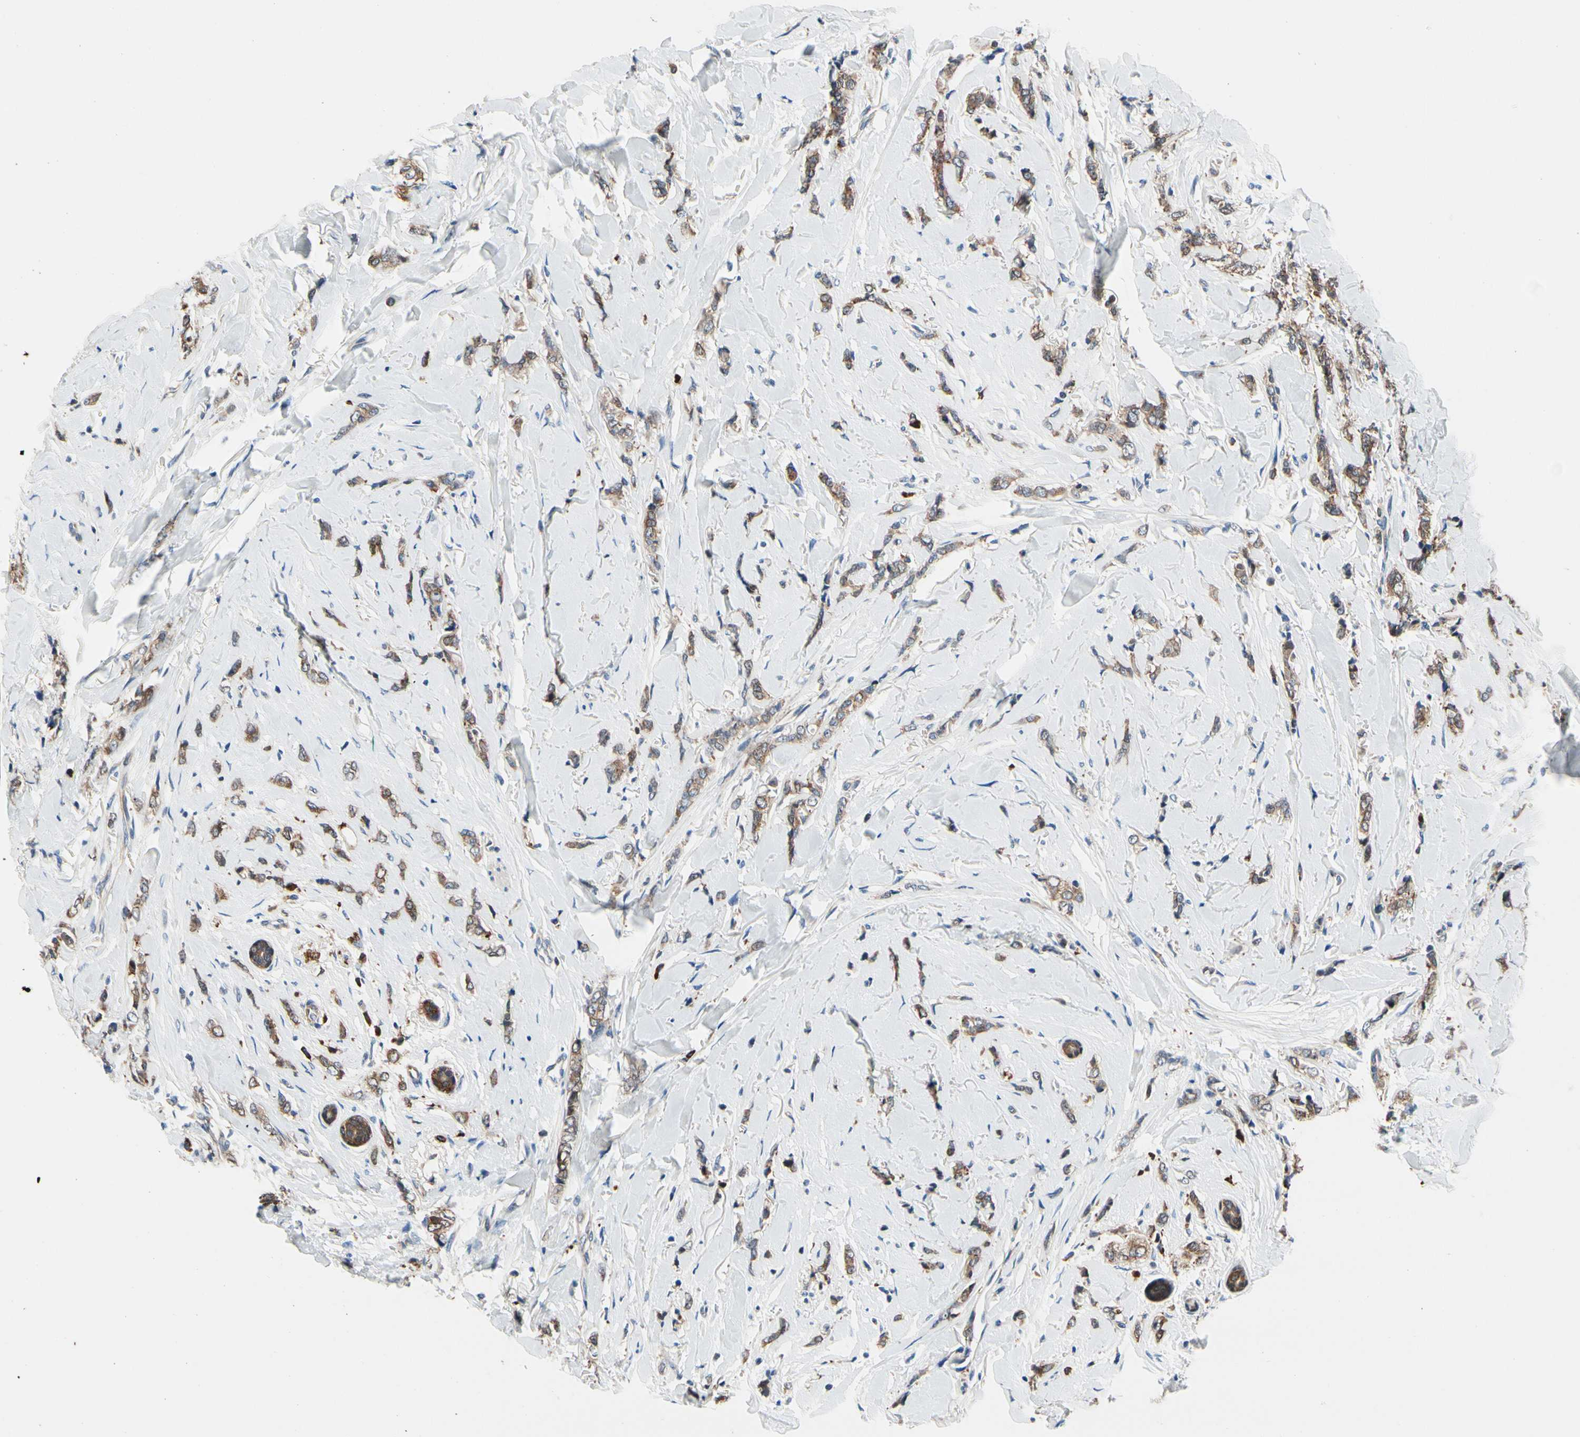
{"staining": {"intensity": "moderate", "quantity": ">75%", "location": "cytoplasmic/membranous"}, "tissue": "breast cancer", "cell_type": "Tumor cells", "image_type": "cancer", "snomed": [{"axis": "morphology", "description": "Lobular carcinoma"}, {"axis": "topography", "description": "Skin"}, {"axis": "topography", "description": "Breast"}], "caption": "Approximately >75% of tumor cells in lobular carcinoma (breast) demonstrate moderate cytoplasmic/membranous protein expression as visualized by brown immunohistochemical staining.", "gene": "PRDX2", "patient": {"sex": "female", "age": 46}}